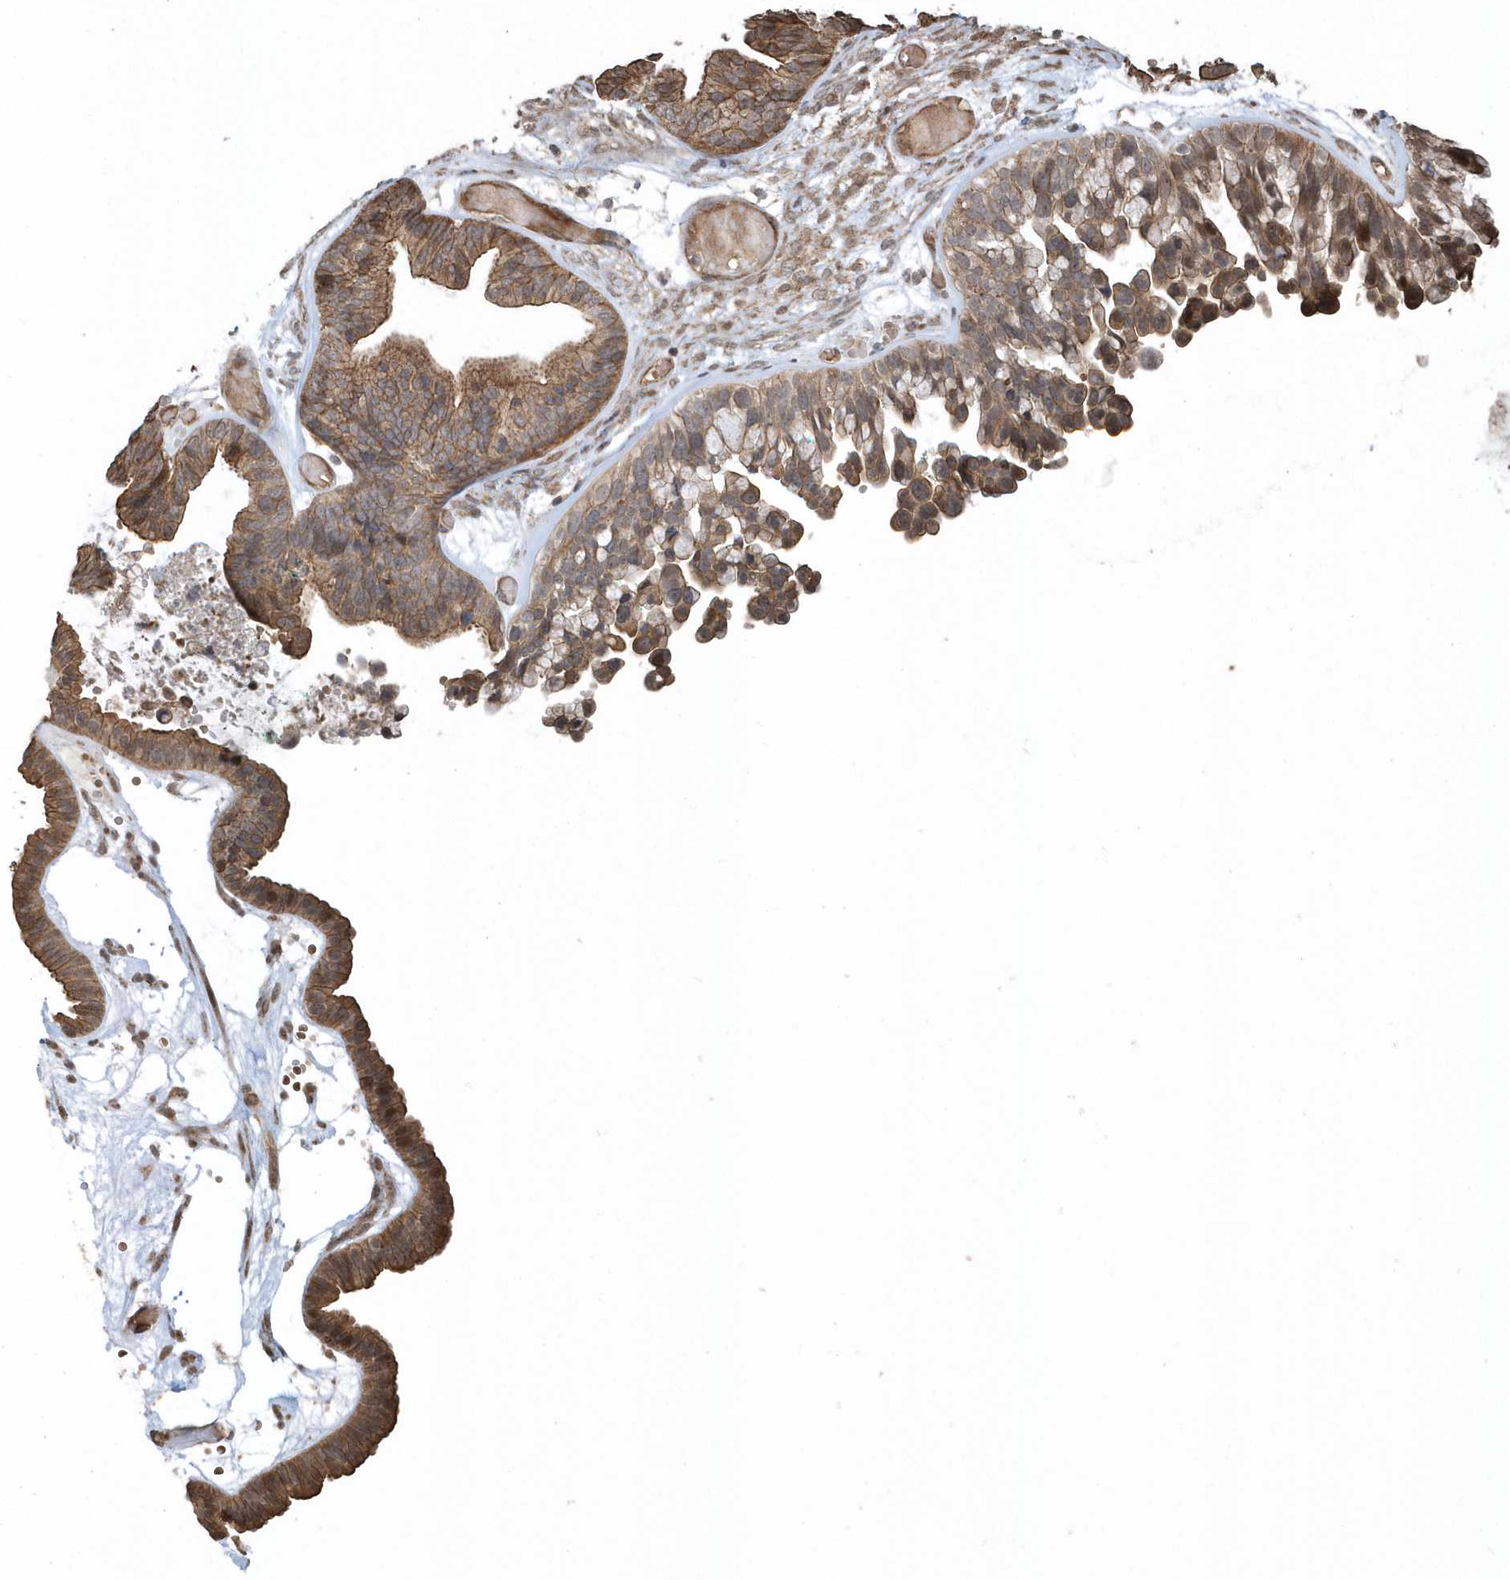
{"staining": {"intensity": "moderate", "quantity": ">75%", "location": "cytoplasmic/membranous"}, "tissue": "ovarian cancer", "cell_type": "Tumor cells", "image_type": "cancer", "snomed": [{"axis": "morphology", "description": "Cystadenocarcinoma, serous, NOS"}, {"axis": "topography", "description": "Ovary"}], "caption": "Moderate cytoplasmic/membranous staining for a protein is present in about >75% of tumor cells of serous cystadenocarcinoma (ovarian) using immunohistochemistry.", "gene": "HERPUD1", "patient": {"sex": "female", "age": 56}}